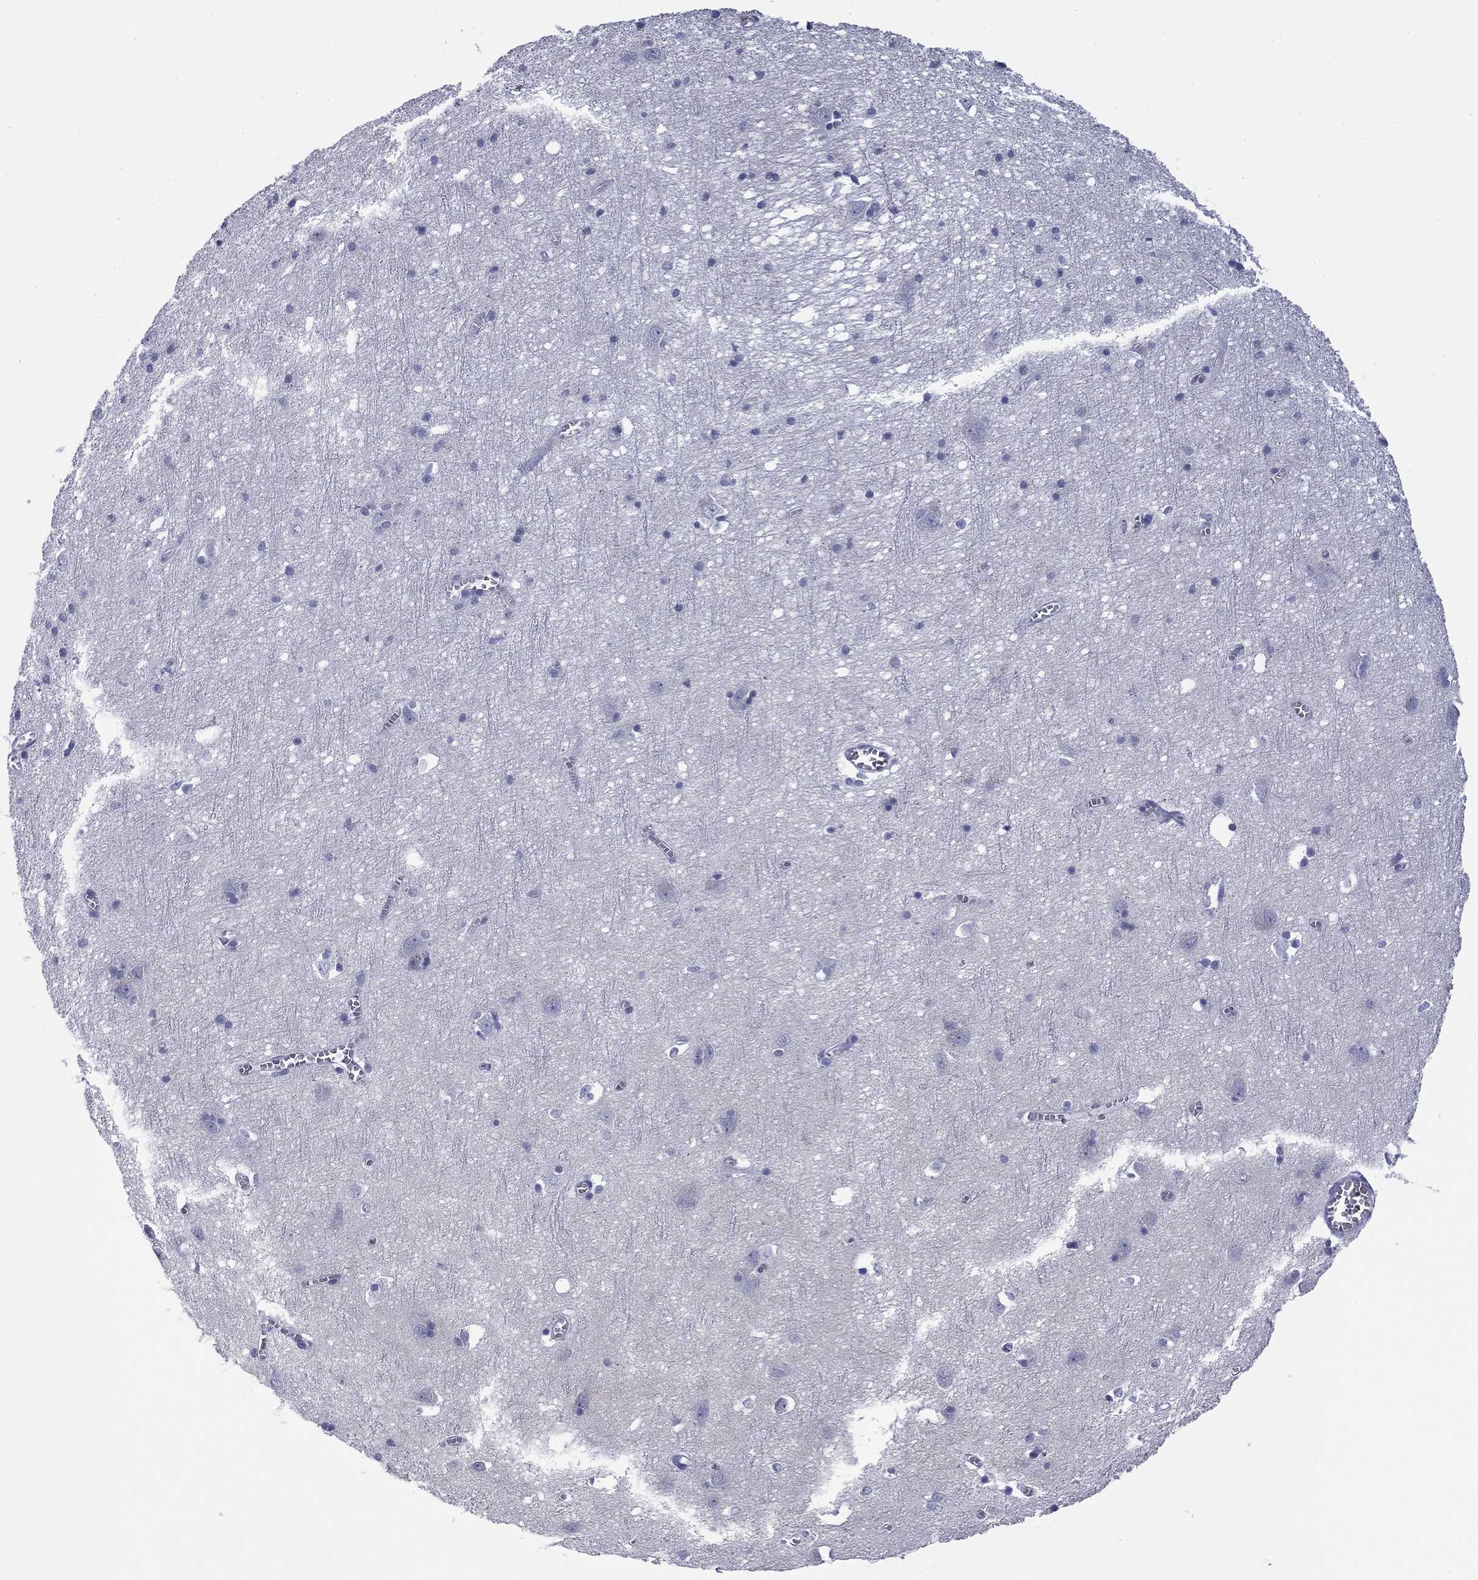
{"staining": {"intensity": "negative", "quantity": "none", "location": "none"}, "tissue": "cerebral cortex", "cell_type": "Endothelial cells", "image_type": "normal", "snomed": [{"axis": "morphology", "description": "Normal tissue, NOS"}, {"axis": "topography", "description": "Cerebral cortex"}], "caption": "This is an immunohistochemistry photomicrograph of unremarkable cerebral cortex. There is no expression in endothelial cells.", "gene": "ZP2", "patient": {"sex": "male", "age": 70}}